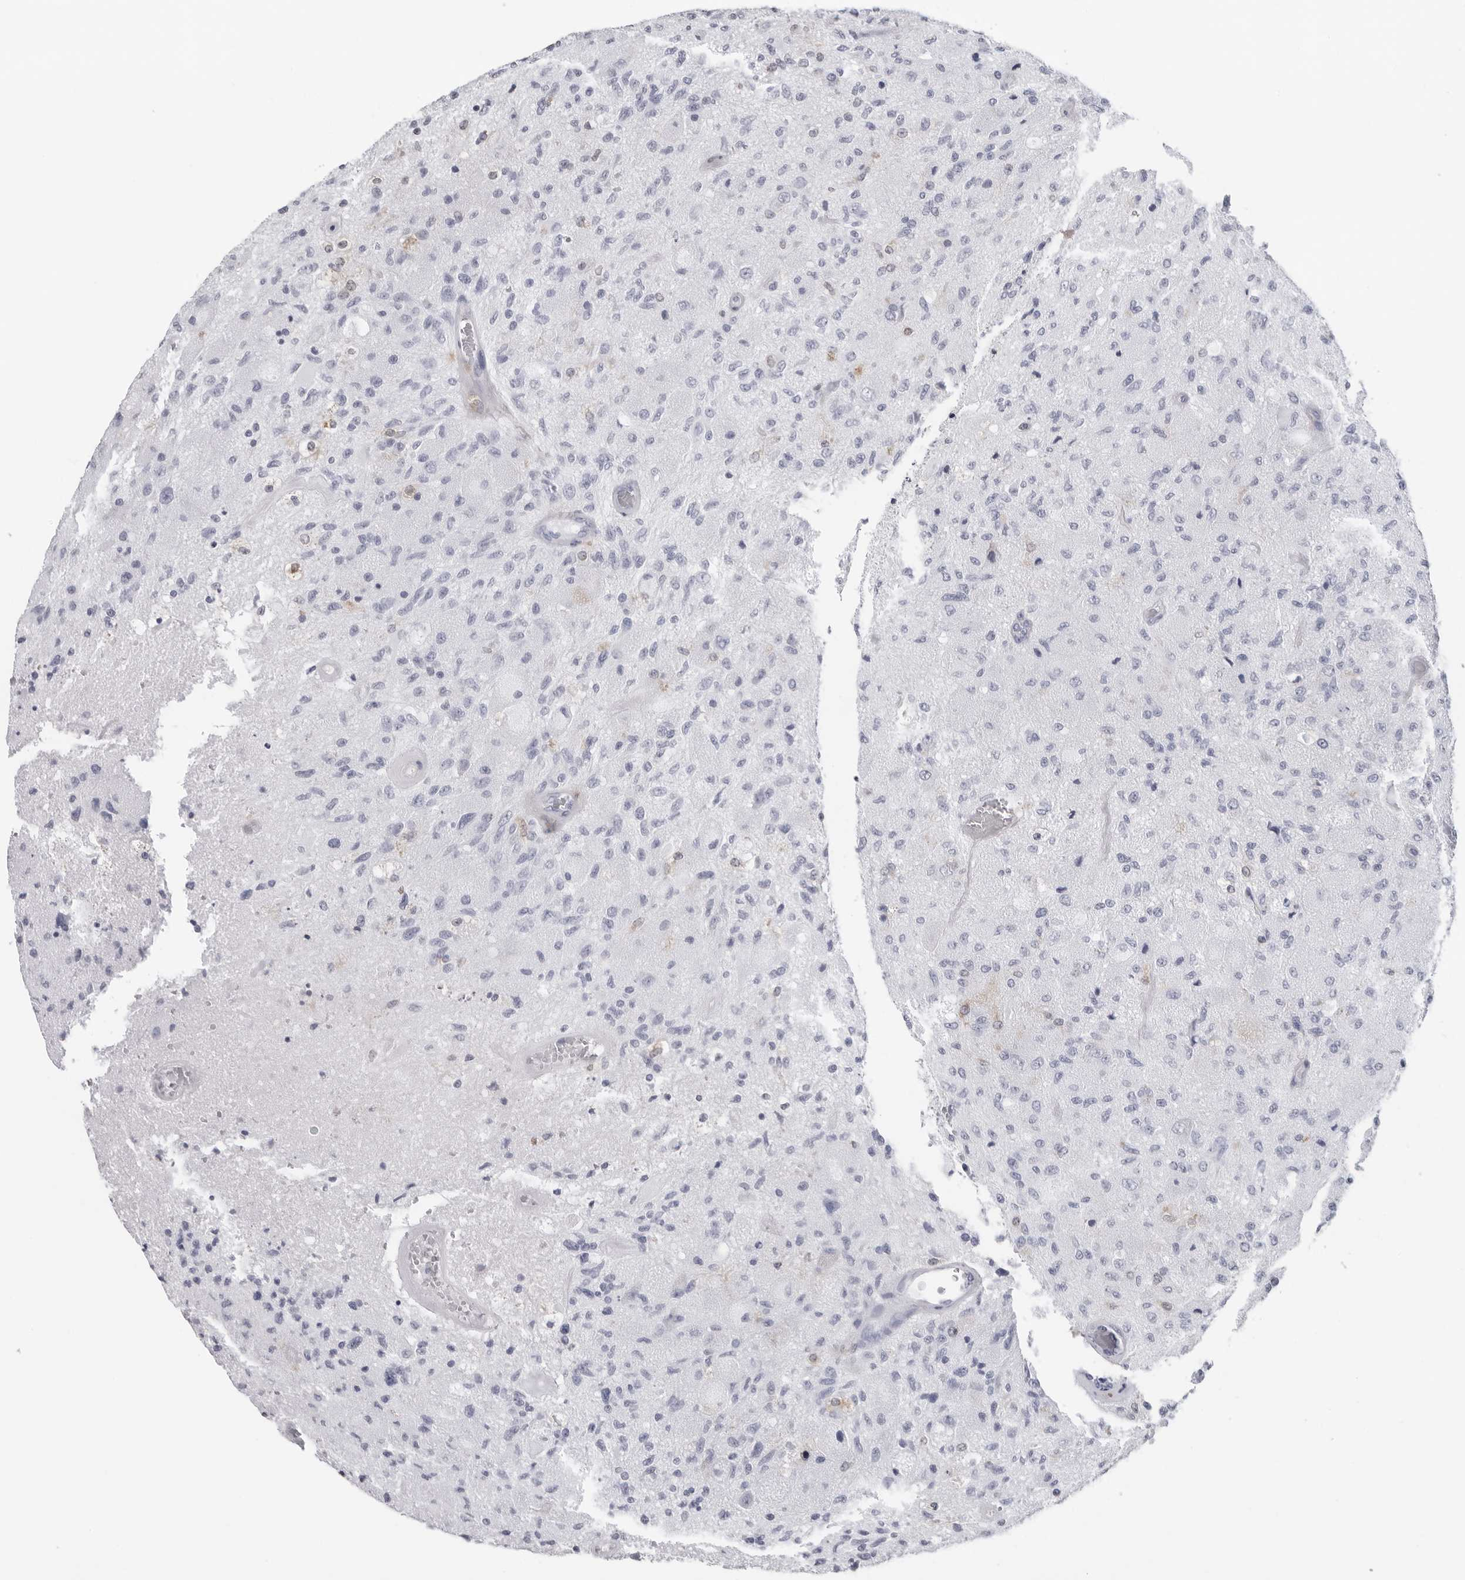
{"staining": {"intensity": "negative", "quantity": "none", "location": "none"}, "tissue": "glioma", "cell_type": "Tumor cells", "image_type": "cancer", "snomed": [{"axis": "morphology", "description": "Normal tissue, NOS"}, {"axis": "morphology", "description": "Glioma, malignant, High grade"}, {"axis": "topography", "description": "Cerebral cortex"}], "caption": "Photomicrograph shows no significant protein expression in tumor cells of glioma.", "gene": "FMNL1", "patient": {"sex": "male", "age": 77}}